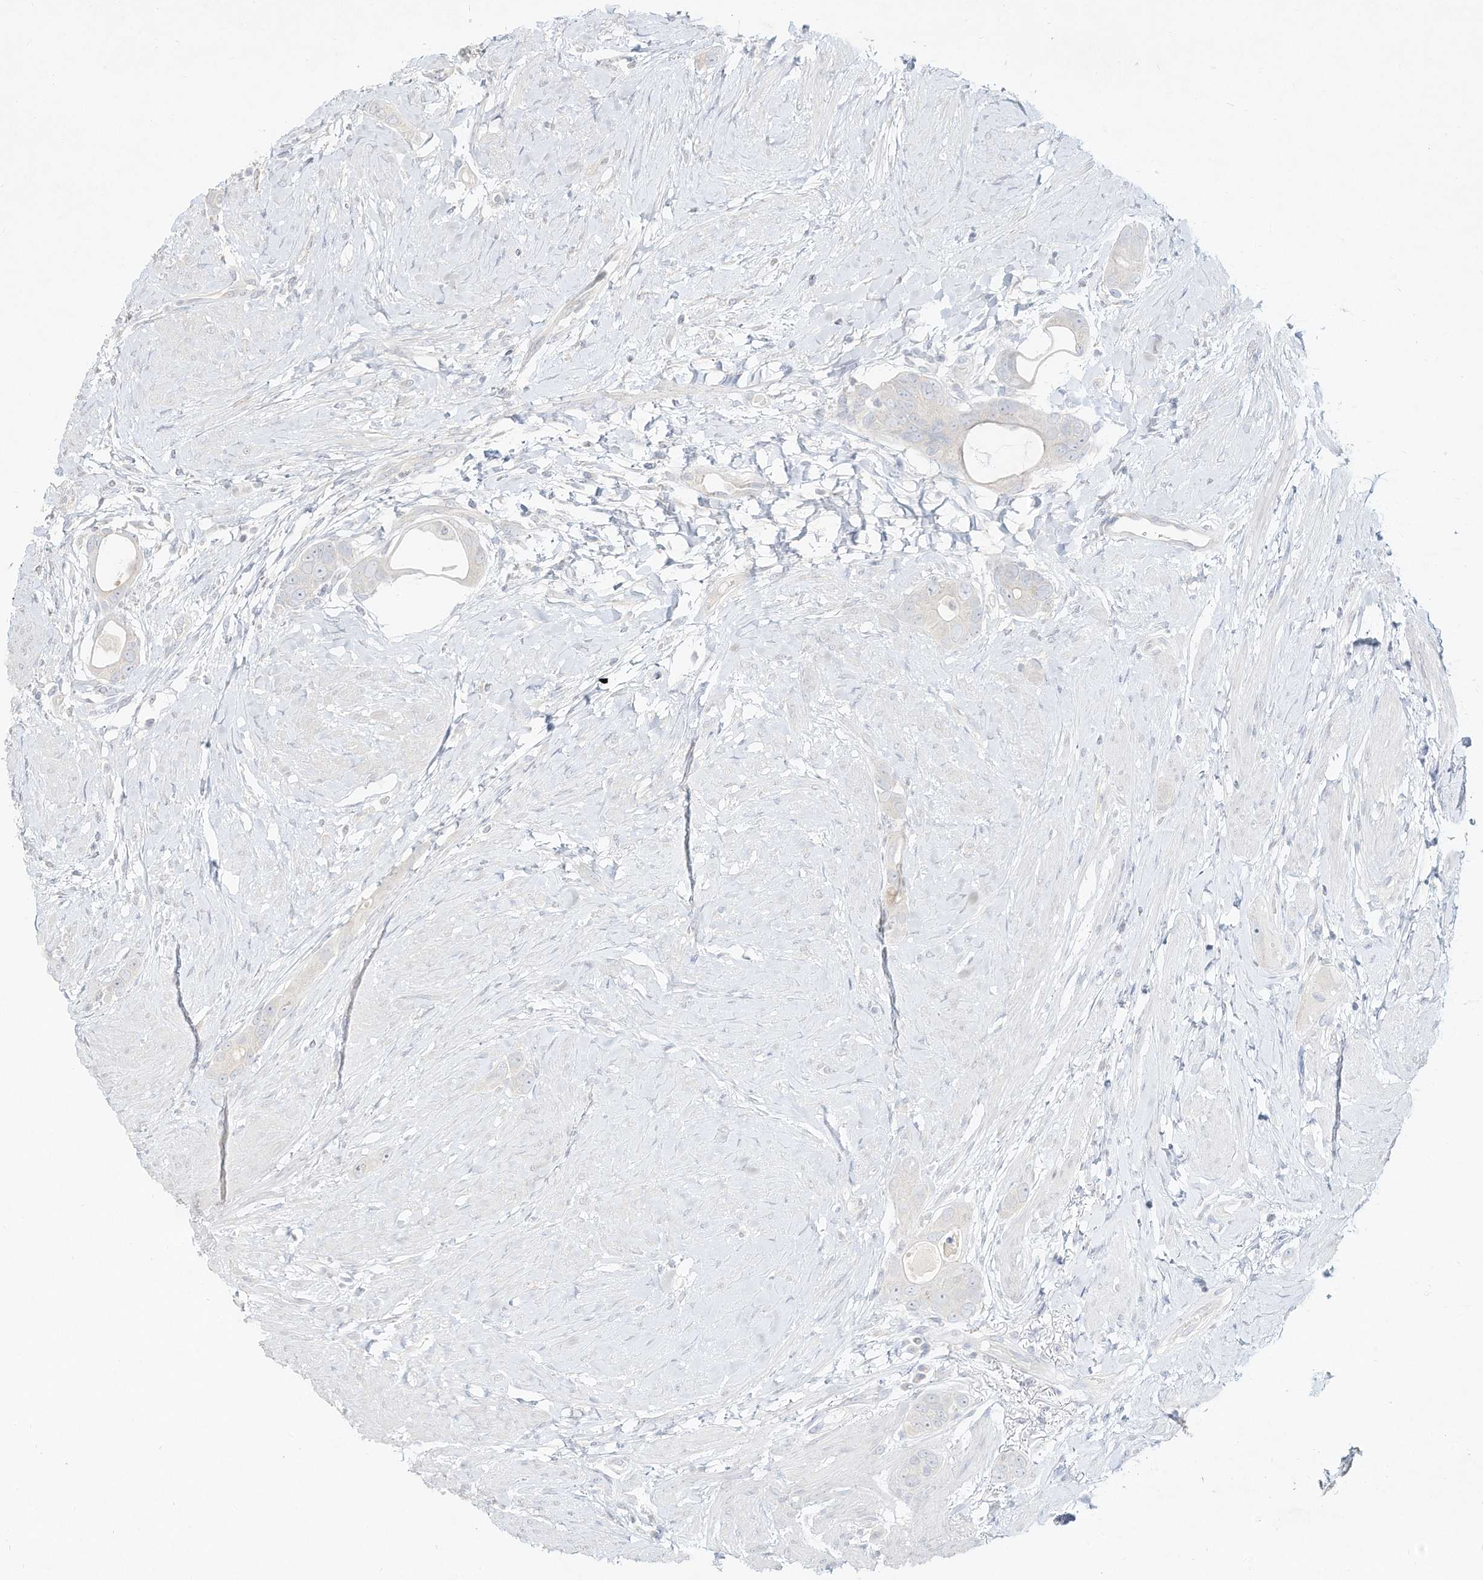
{"staining": {"intensity": "negative", "quantity": "none", "location": "none"}, "tissue": "colorectal cancer", "cell_type": "Tumor cells", "image_type": "cancer", "snomed": [{"axis": "morphology", "description": "Adenocarcinoma, NOS"}, {"axis": "topography", "description": "Rectum"}], "caption": "IHC of human colorectal cancer (adenocarcinoma) displays no staining in tumor cells.", "gene": "DYNC1I2", "patient": {"sex": "male", "age": 51}}